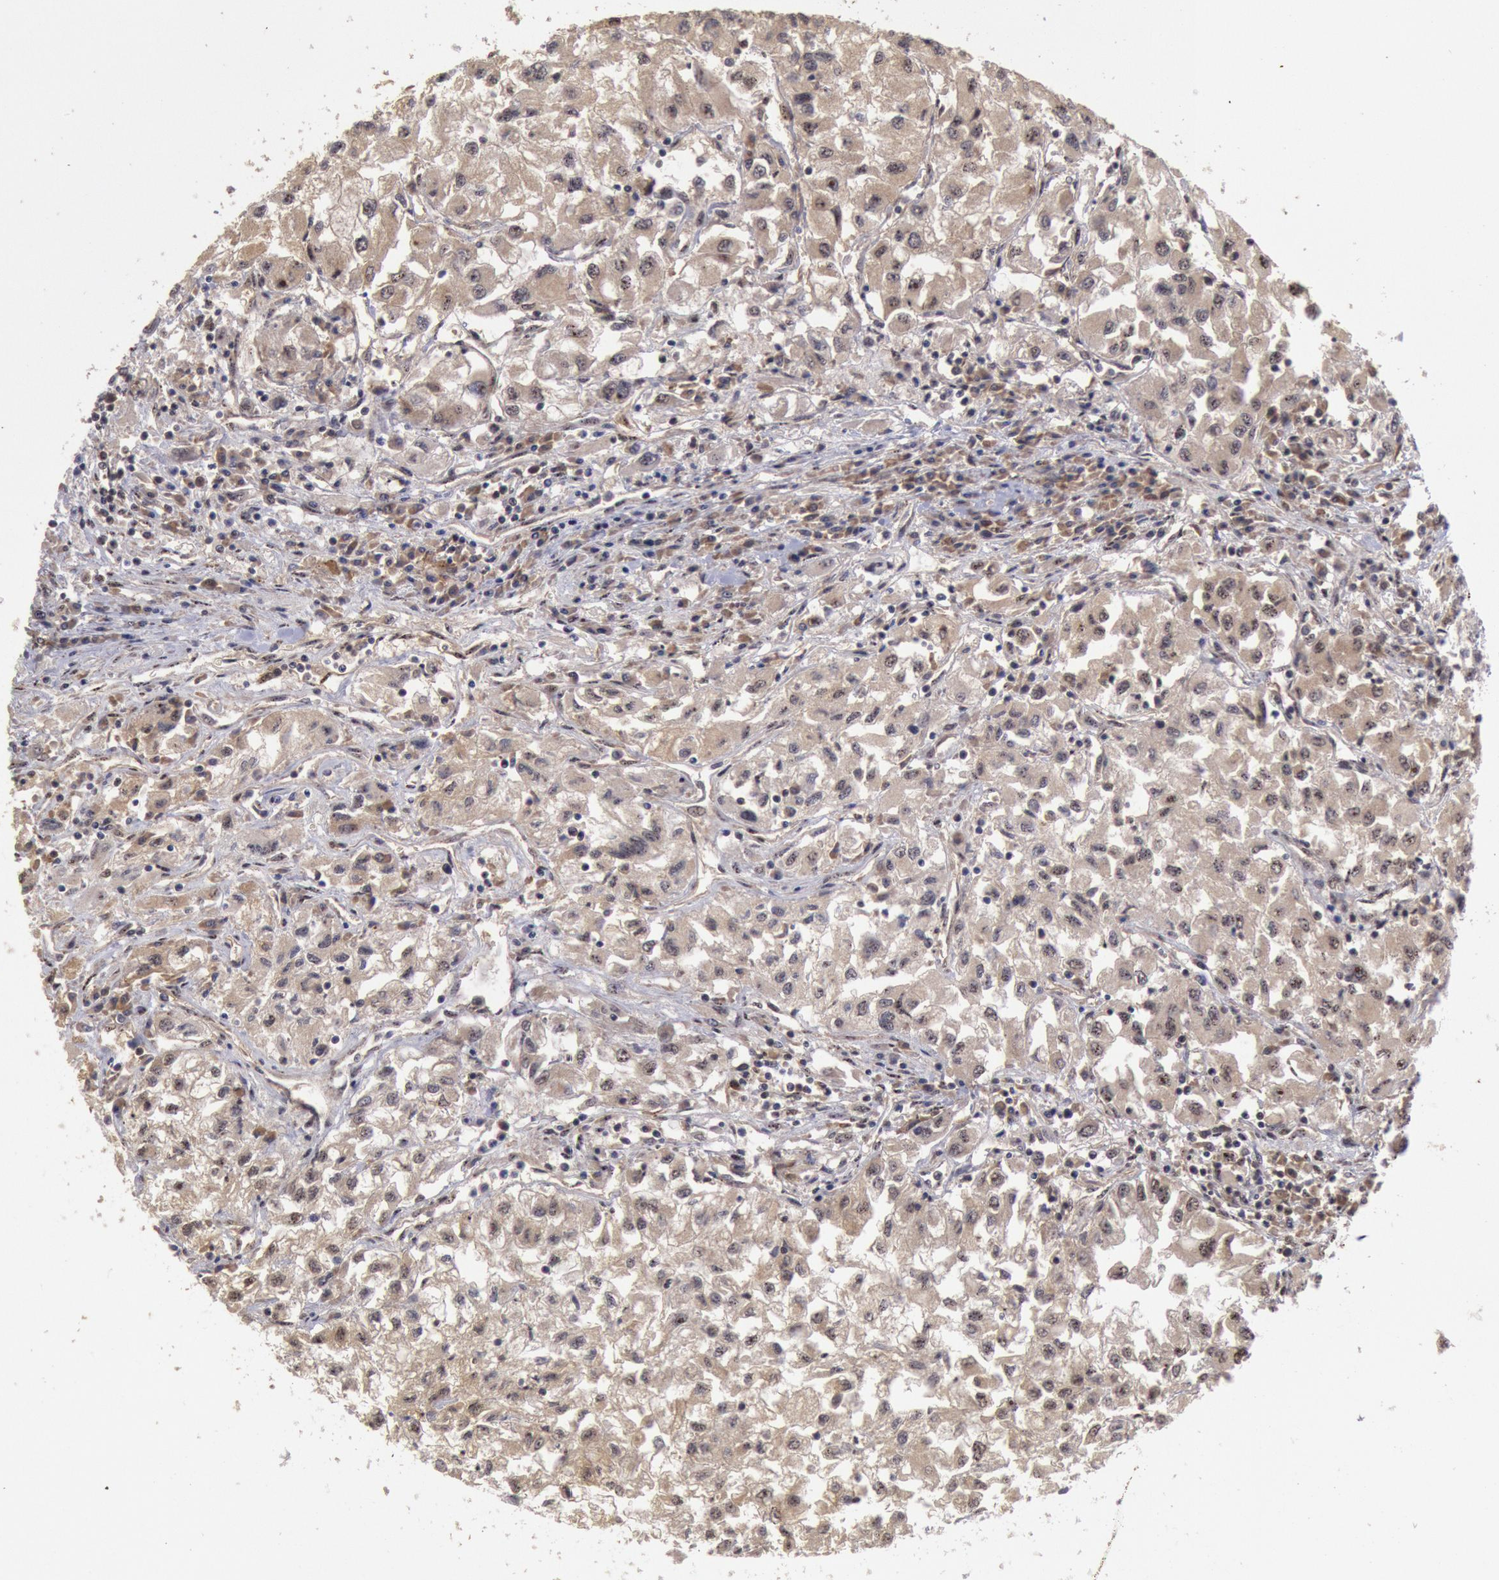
{"staining": {"intensity": "weak", "quantity": ">75%", "location": "cytoplasmic/membranous"}, "tissue": "renal cancer", "cell_type": "Tumor cells", "image_type": "cancer", "snomed": [{"axis": "morphology", "description": "Adenocarcinoma, NOS"}, {"axis": "topography", "description": "Kidney"}], "caption": "Immunohistochemical staining of human renal cancer demonstrates low levels of weak cytoplasmic/membranous staining in about >75% of tumor cells.", "gene": "STX17", "patient": {"sex": "male", "age": 59}}